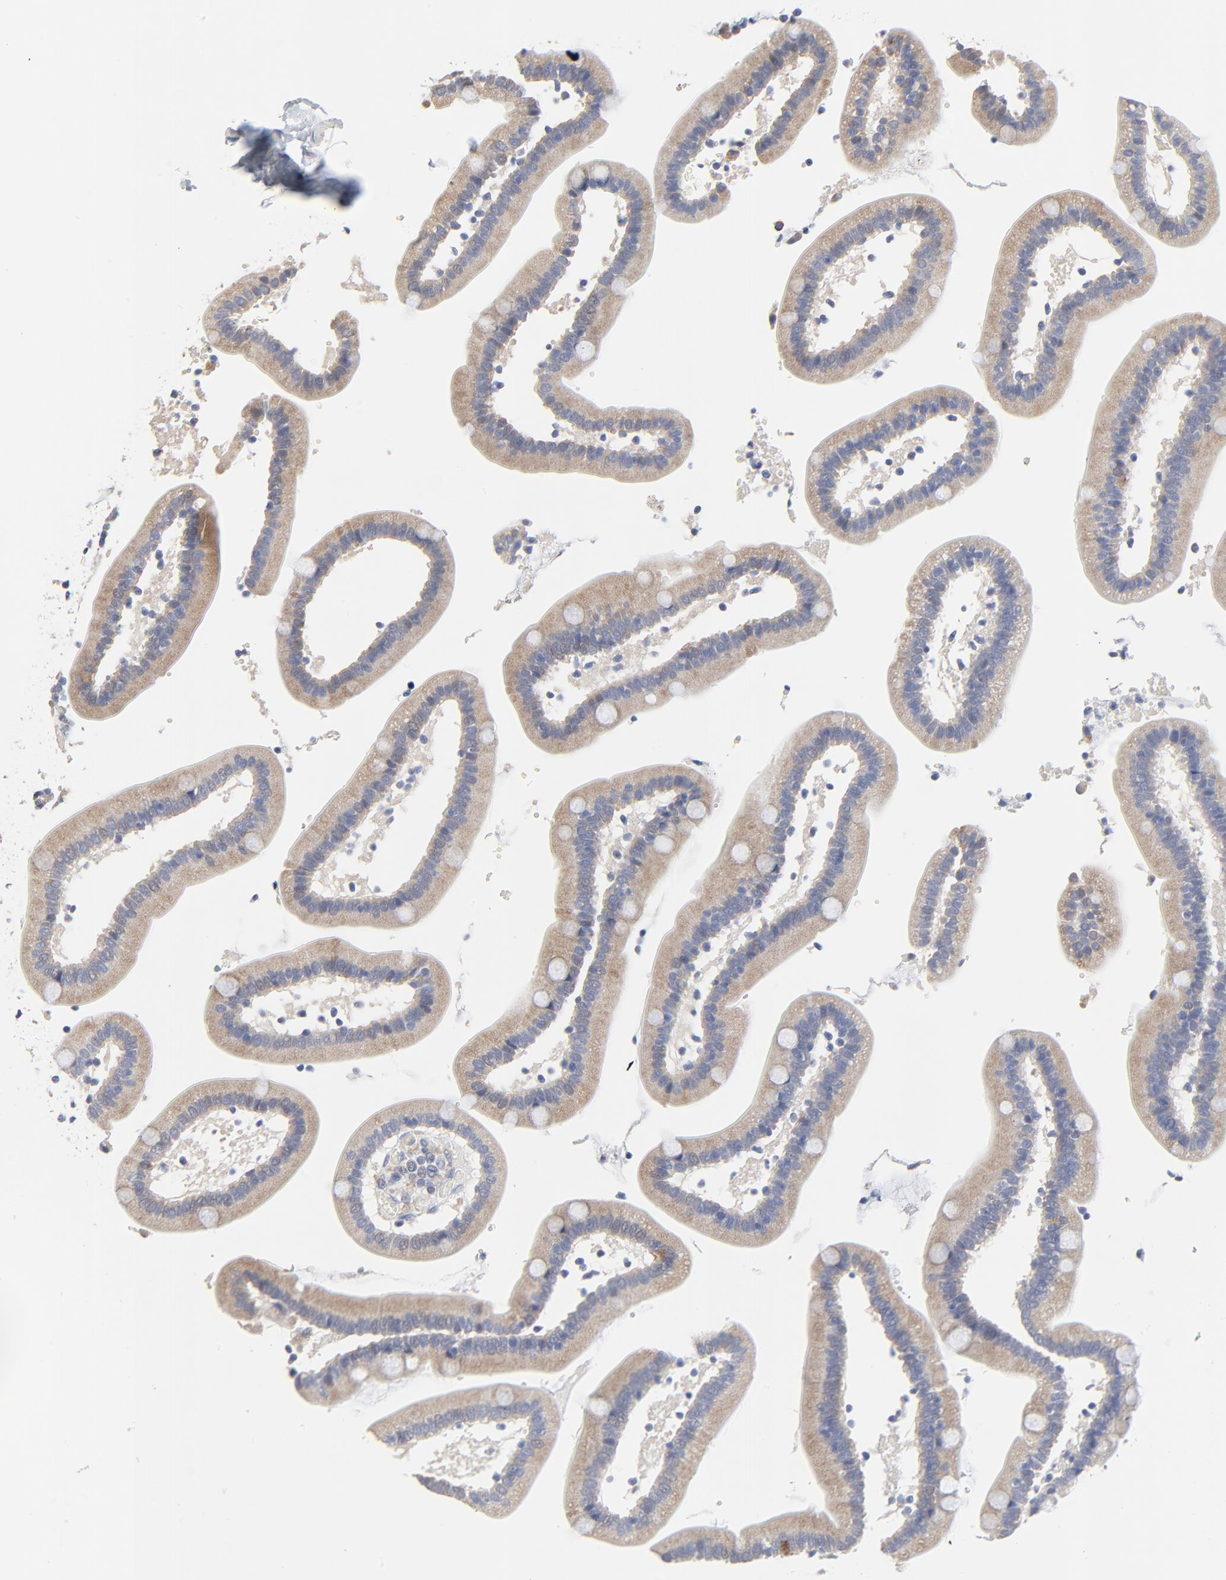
{"staining": {"intensity": "moderate", "quantity": ">75%", "location": "cytoplasmic/membranous"}, "tissue": "duodenum", "cell_type": "Glandular cells", "image_type": "normal", "snomed": [{"axis": "morphology", "description": "Normal tissue, NOS"}, {"axis": "topography", "description": "Duodenum"}], "caption": "A brown stain highlights moderate cytoplasmic/membranous expression of a protein in glandular cells of unremarkable human duodenum.", "gene": "DHRSX", "patient": {"sex": "male", "age": 66}}